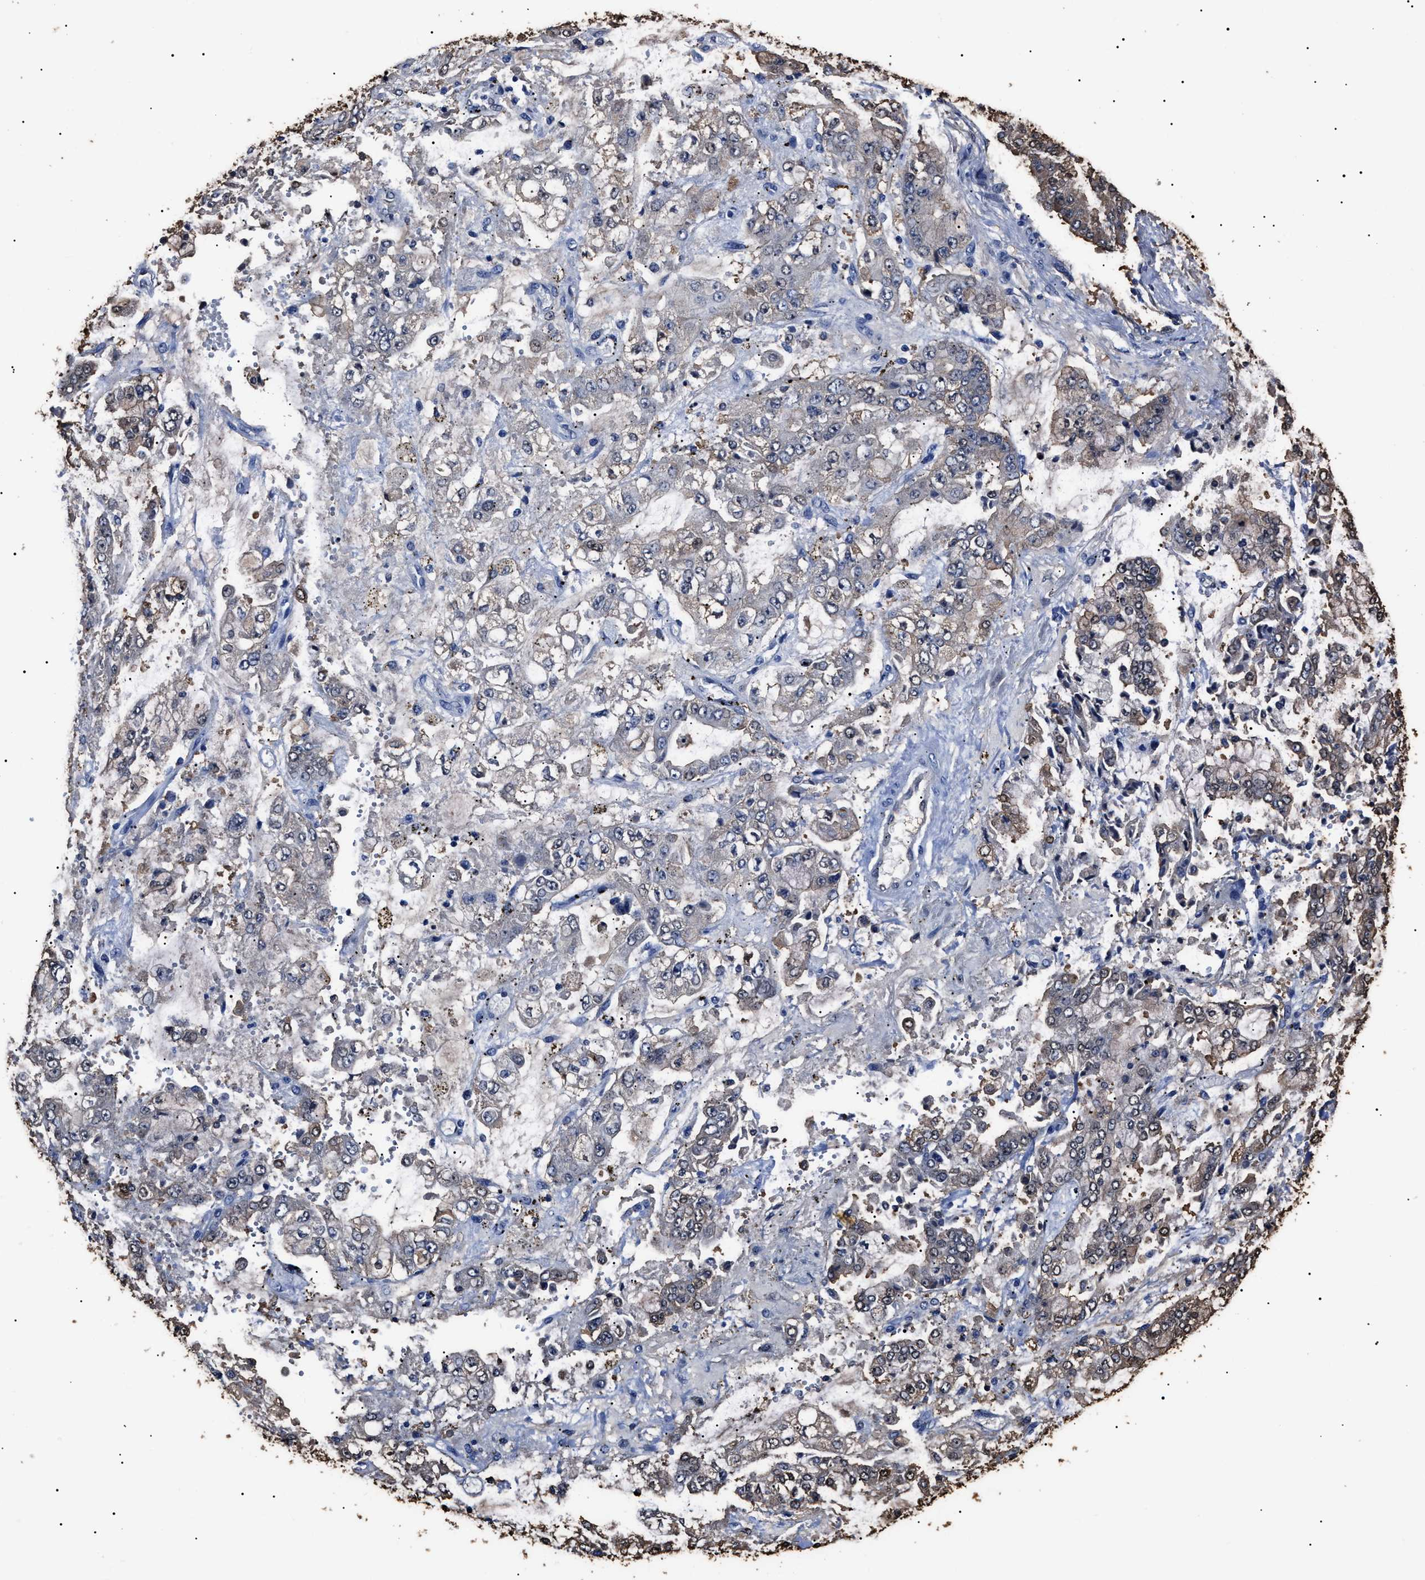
{"staining": {"intensity": "negative", "quantity": "none", "location": "none"}, "tissue": "stomach cancer", "cell_type": "Tumor cells", "image_type": "cancer", "snomed": [{"axis": "morphology", "description": "Adenocarcinoma, NOS"}, {"axis": "topography", "description": "Stomach"}], "caption": "High power microscopy micrograph of an immunohistochemistry micrograph of stomach adenocarcinoma, revealing no significant expression in tumor cells.", "gene": "ALDH1A1", "patient": {"sex": "male", "age": 76}}